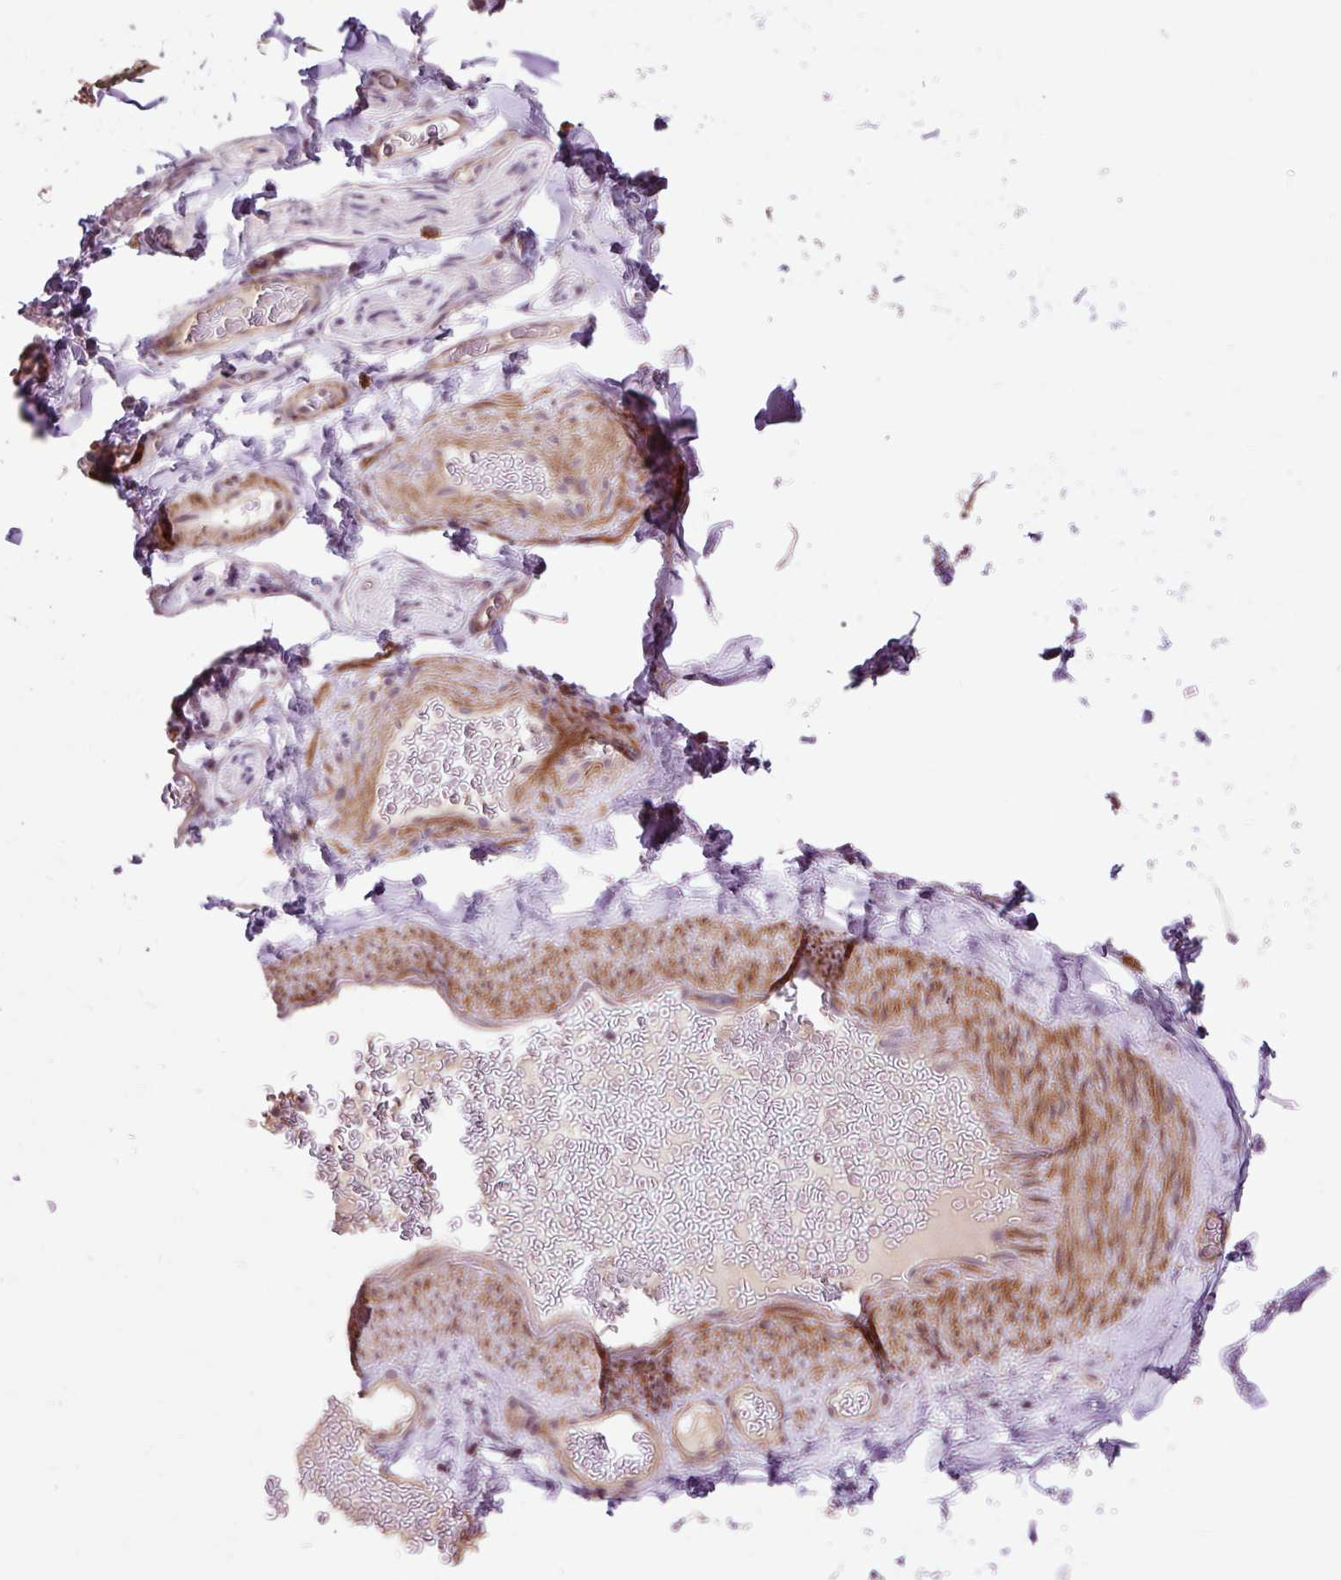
{"staining": {"intensity": "negative", "quantity": "none", "location": "none"}, "tissue": "adipose tissue", "cell_type": "Adipocytes", "image_type": "normal", "snomed": [{"axis": "morphology", "description": "Normal tissue, NOS"}, {"axis": "topography", "description": "Vascular tissue"}, {"axis": "topography", "description": "Peripheral nerve tissue"}], "caption": "Image shows no protein staining in adipocytes of normal adipose tissue.", "gene": "PRIMPOL", "patient": {"sex": "male", "age": 41}}